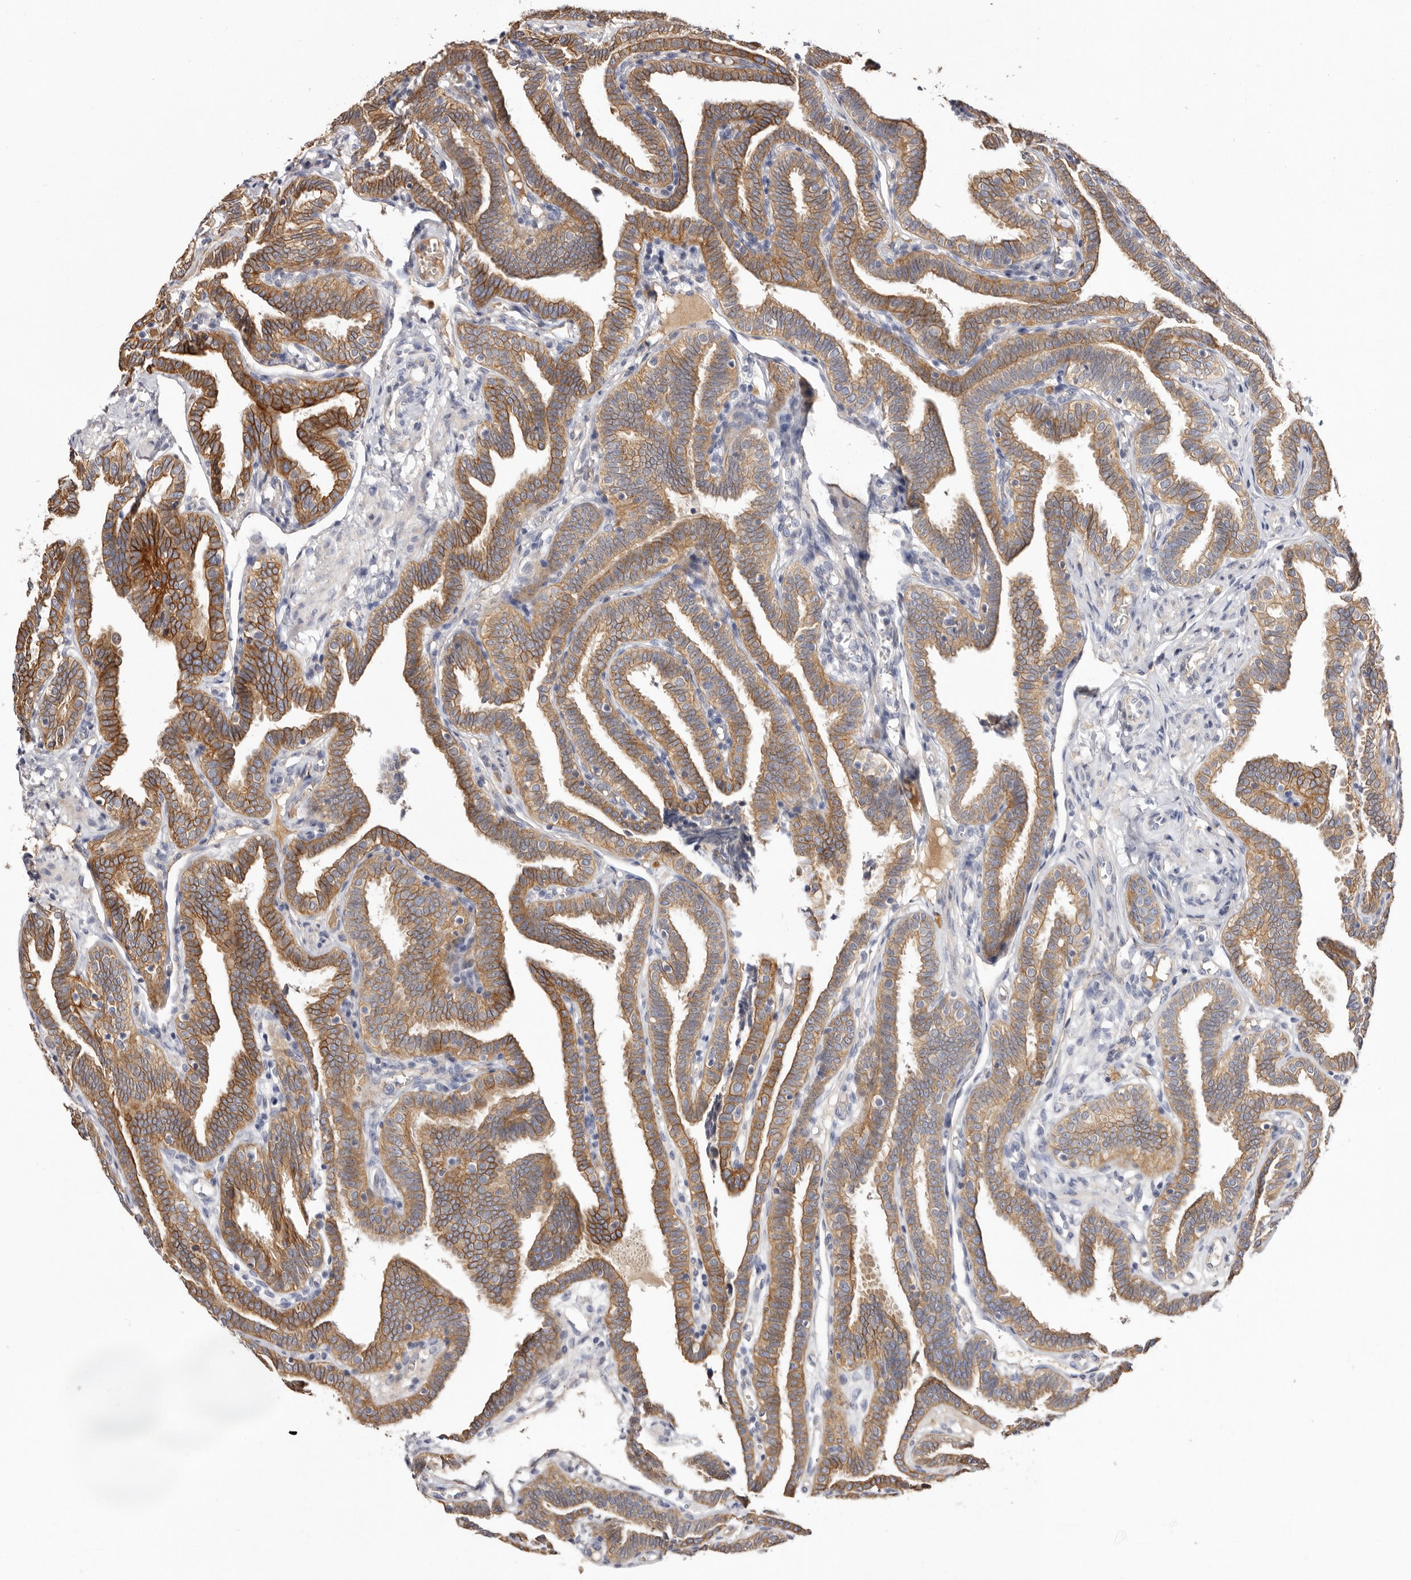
{"staining": {"intensity": "moderate", "quantity": ">75%", "location": "cytoplasmic/membranous"}, "tissue": "fallopian tube", "cell_type": "Glandular cells", "image_type": "normal", "snomed": [{"axis": "morphology", "description": "Normal tissue, NOS"}, {"axis": "topography", "description": "Fallopian tube"}], "caption": "Moderate cytoplasmic/membranous positivity is present in approximately >75% of glandular cells in benign fallopian tube. The staining is performed using DAB (3,3'-diaminobenzidine) brown chromogen to label protein expression. The nuclei are counter-stained blue using hematoxylin.", "gene": "STK16", "patient": {"sex": "female", "age": 39}}